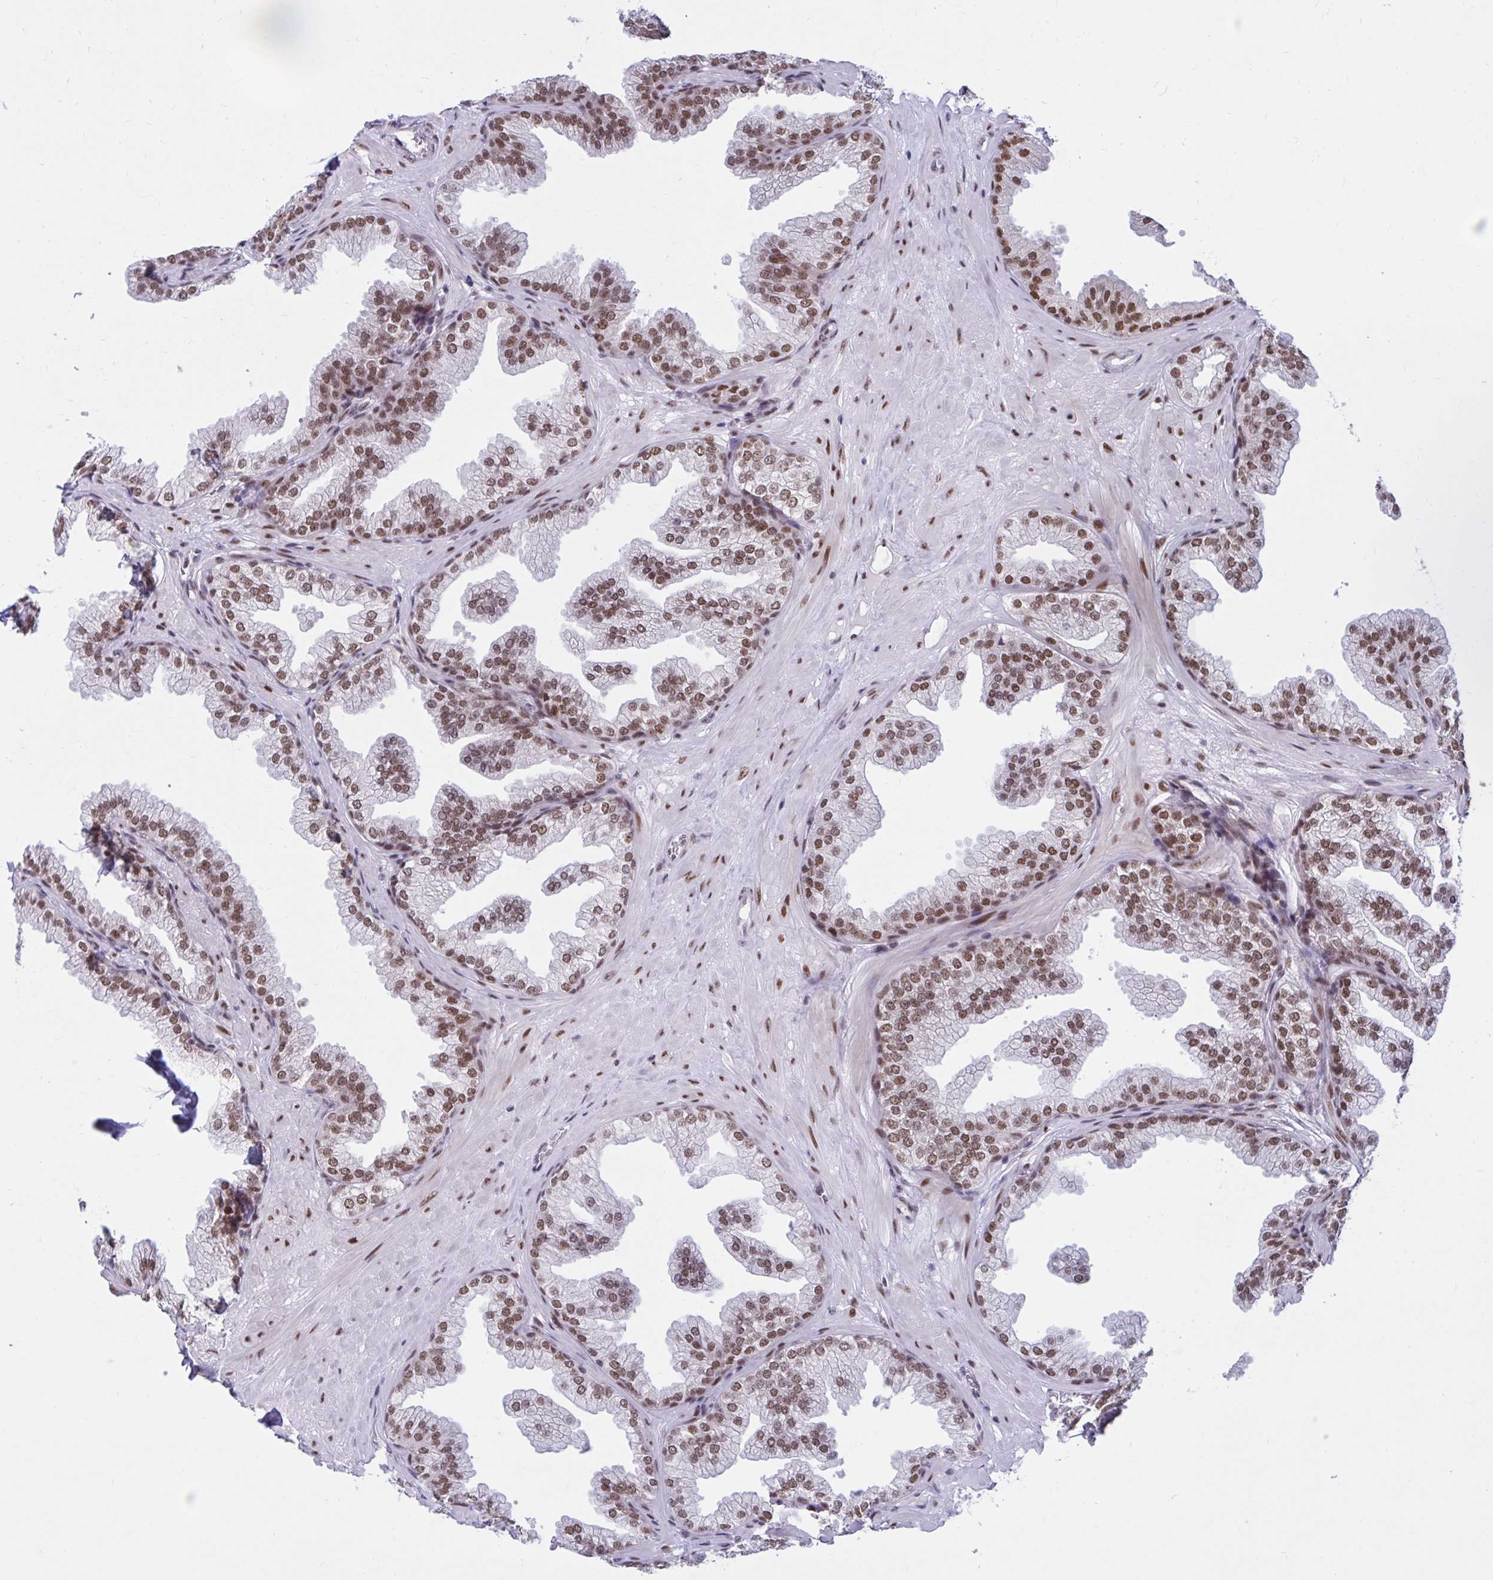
{"staining": {"intensity": "strong", "quantity": ">75%", "location": "nuclear"}, "tissue": "prostate", "cell_type": "Glandular cells", "image_type": "normal", "snomed": [{"axis": "morphology", "description": "Normal tissue, NOS"}, {"axis": "topography", "description": "Prostate"}], "caption": "An immunohistochemistry (IHC) image of normal tissue is shown. Protein staining in brown labels strong nuclear positivity in prostate within glandular cells. Using DAB (3,3'-diaminobenzidine) (brown) and hematoxylin (blue) stains, captured at high magnification using brightfield microscopy.", "gene": "PHF10", "patient": {"sex": "male", "age": 37}}